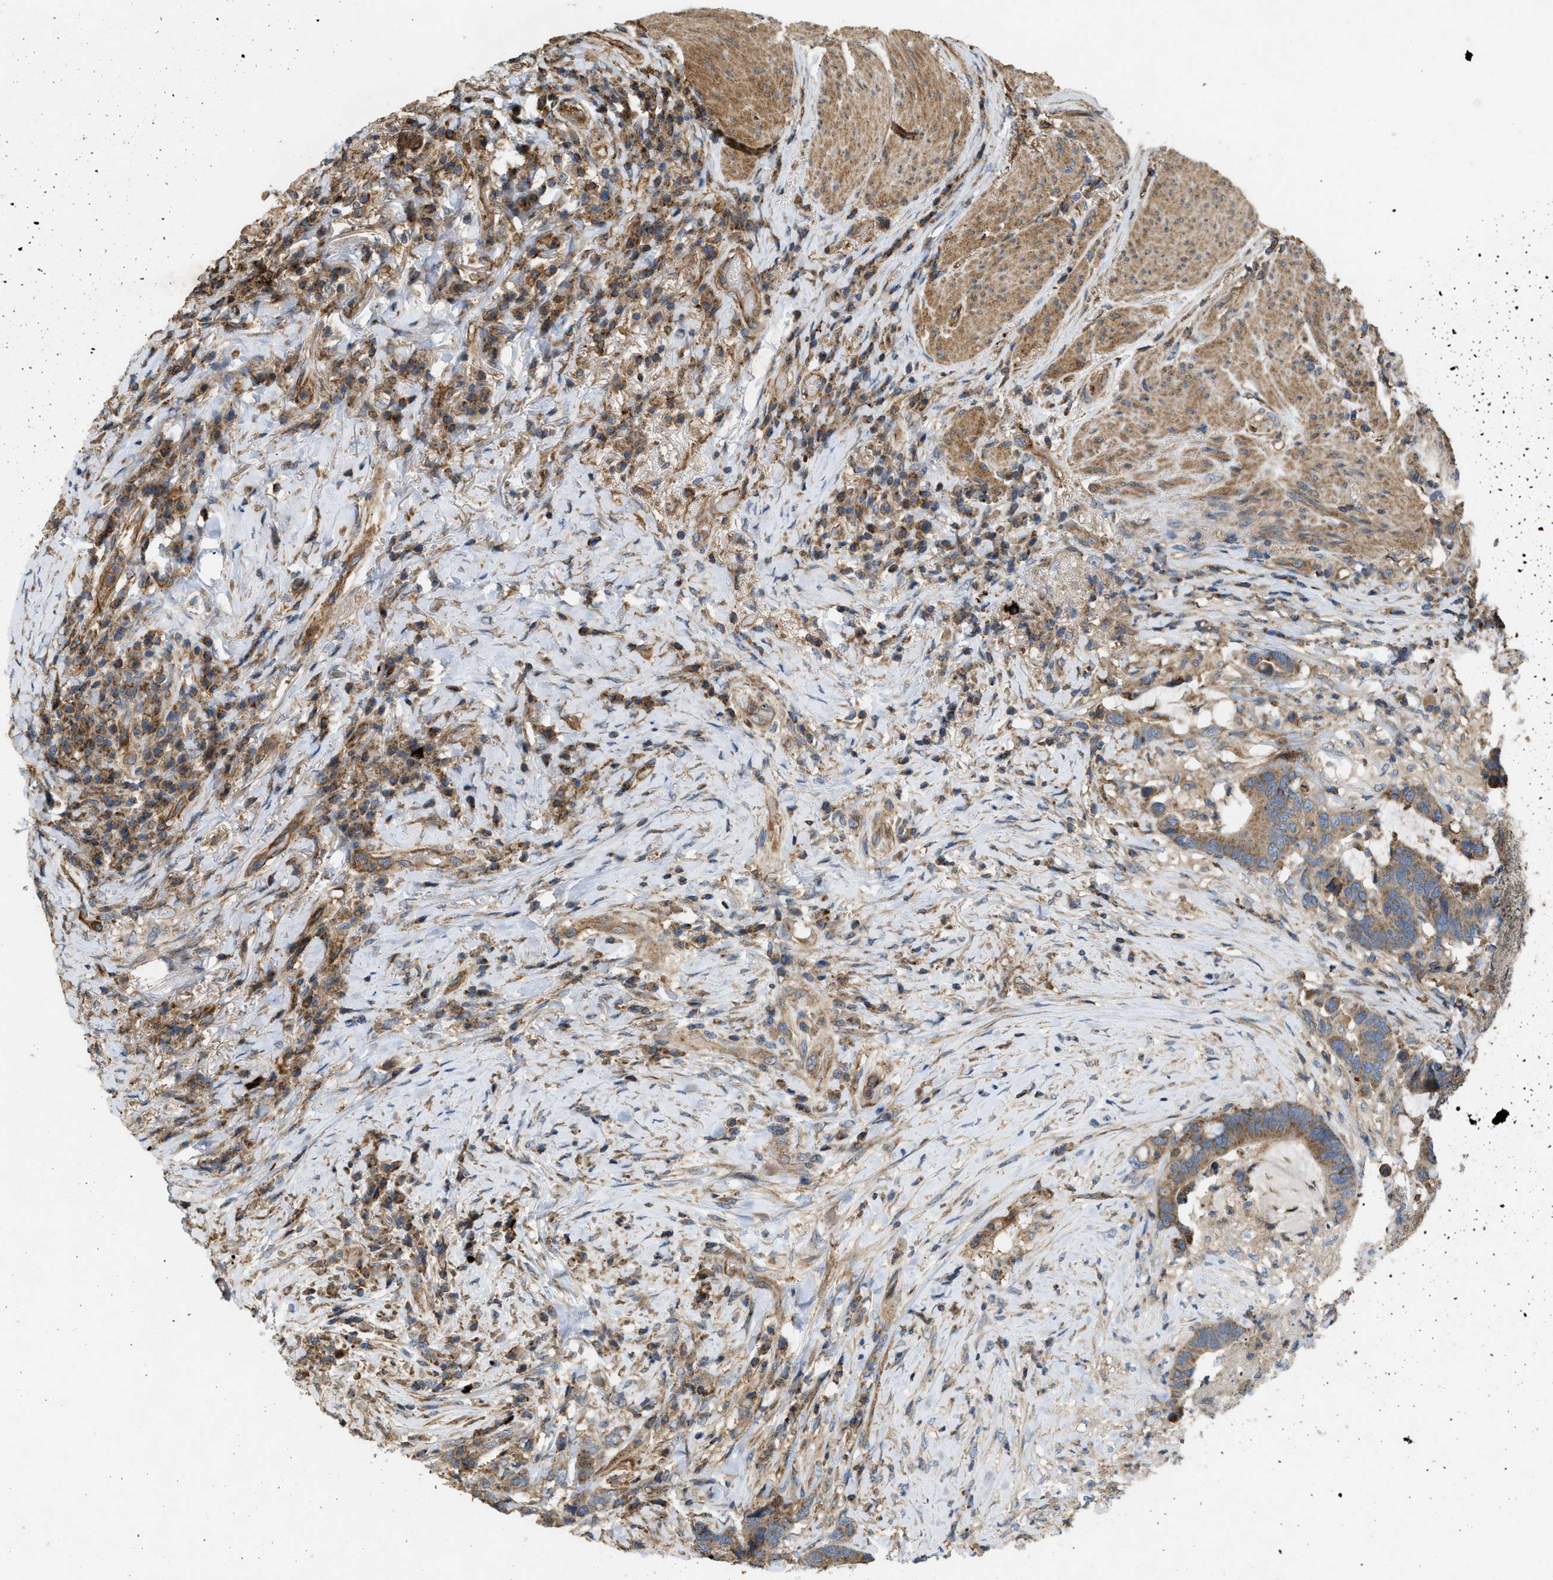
{"staining": {"intensity": "moderate", "quantity": ">75%", "location": "cytoplasmic/membranous"}, "tissue": "colorectal cancer", "cell_type": "Tumor cells", "image_type": "cancer", "snomed": [{"axis": "morphology", "description": "Adenocarcinoma, NOS"}, {"axis": "topography", "description": "Rectum"}], "caption": "Immunohistochemical staining of colorectal cancer reveals medium levels of moderate cytoplasmic/membranous expression in approximately >75% of tumor cells.", "gene": "GNB4", "patient": {"sex": "female", "age": 89}}